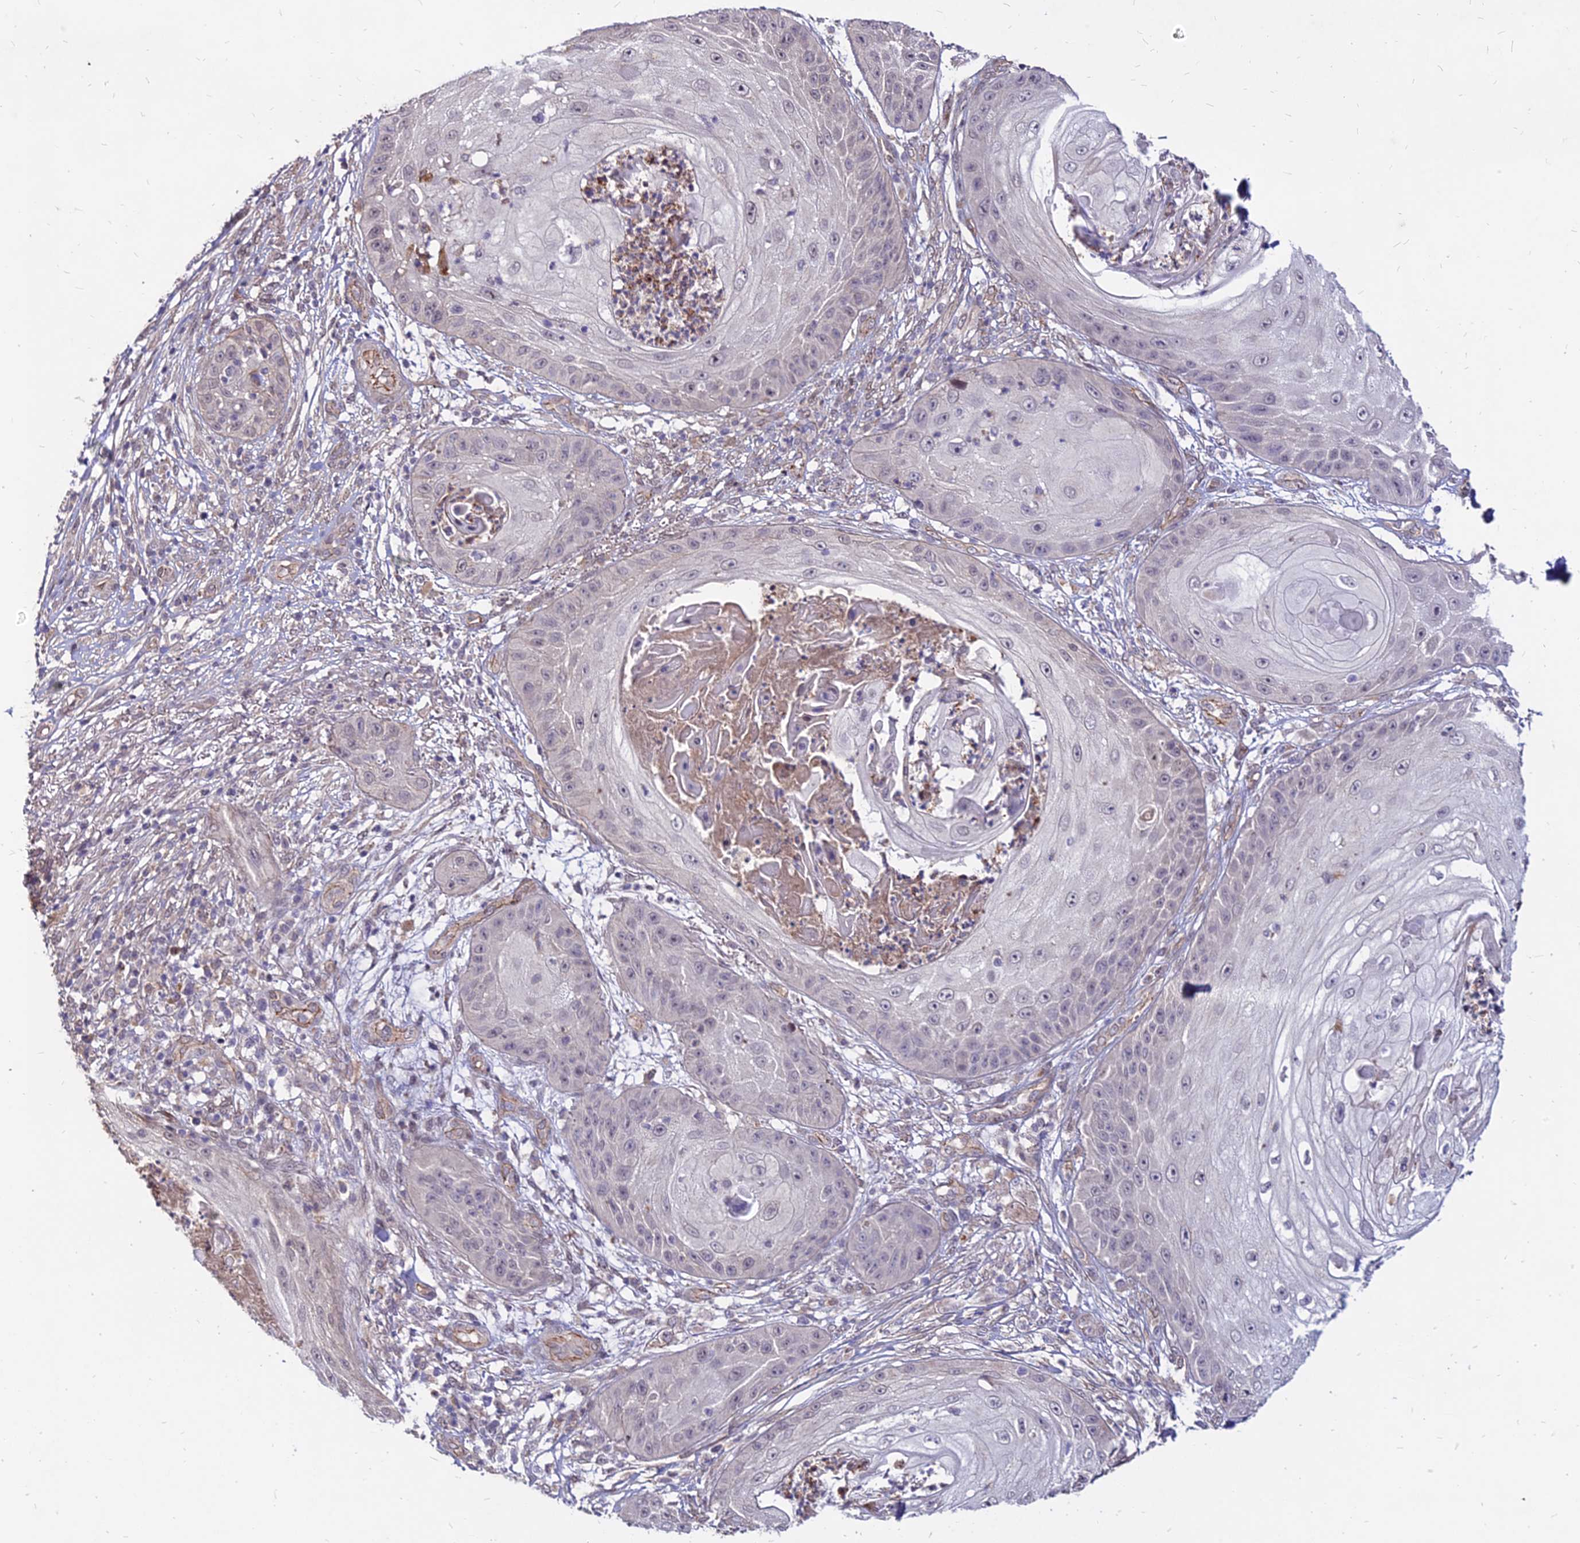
{"staining": {"intensity": "negative", "quantity": "none", "location": "none"}, "tissue": "skin cancer", "cell_type": "Tumor cells", "image_type": "cancer", "snomed": [{"axis": "morphology", "description": "Squamous cell carcinoma, NOS"}, {"axis": "topography", "description": "Skin"}], "caption": "There is no significant staining in tumor cells of skin cancer.", "gene": "C11orf68", "patient": {"sex": "male", "age": 70}}